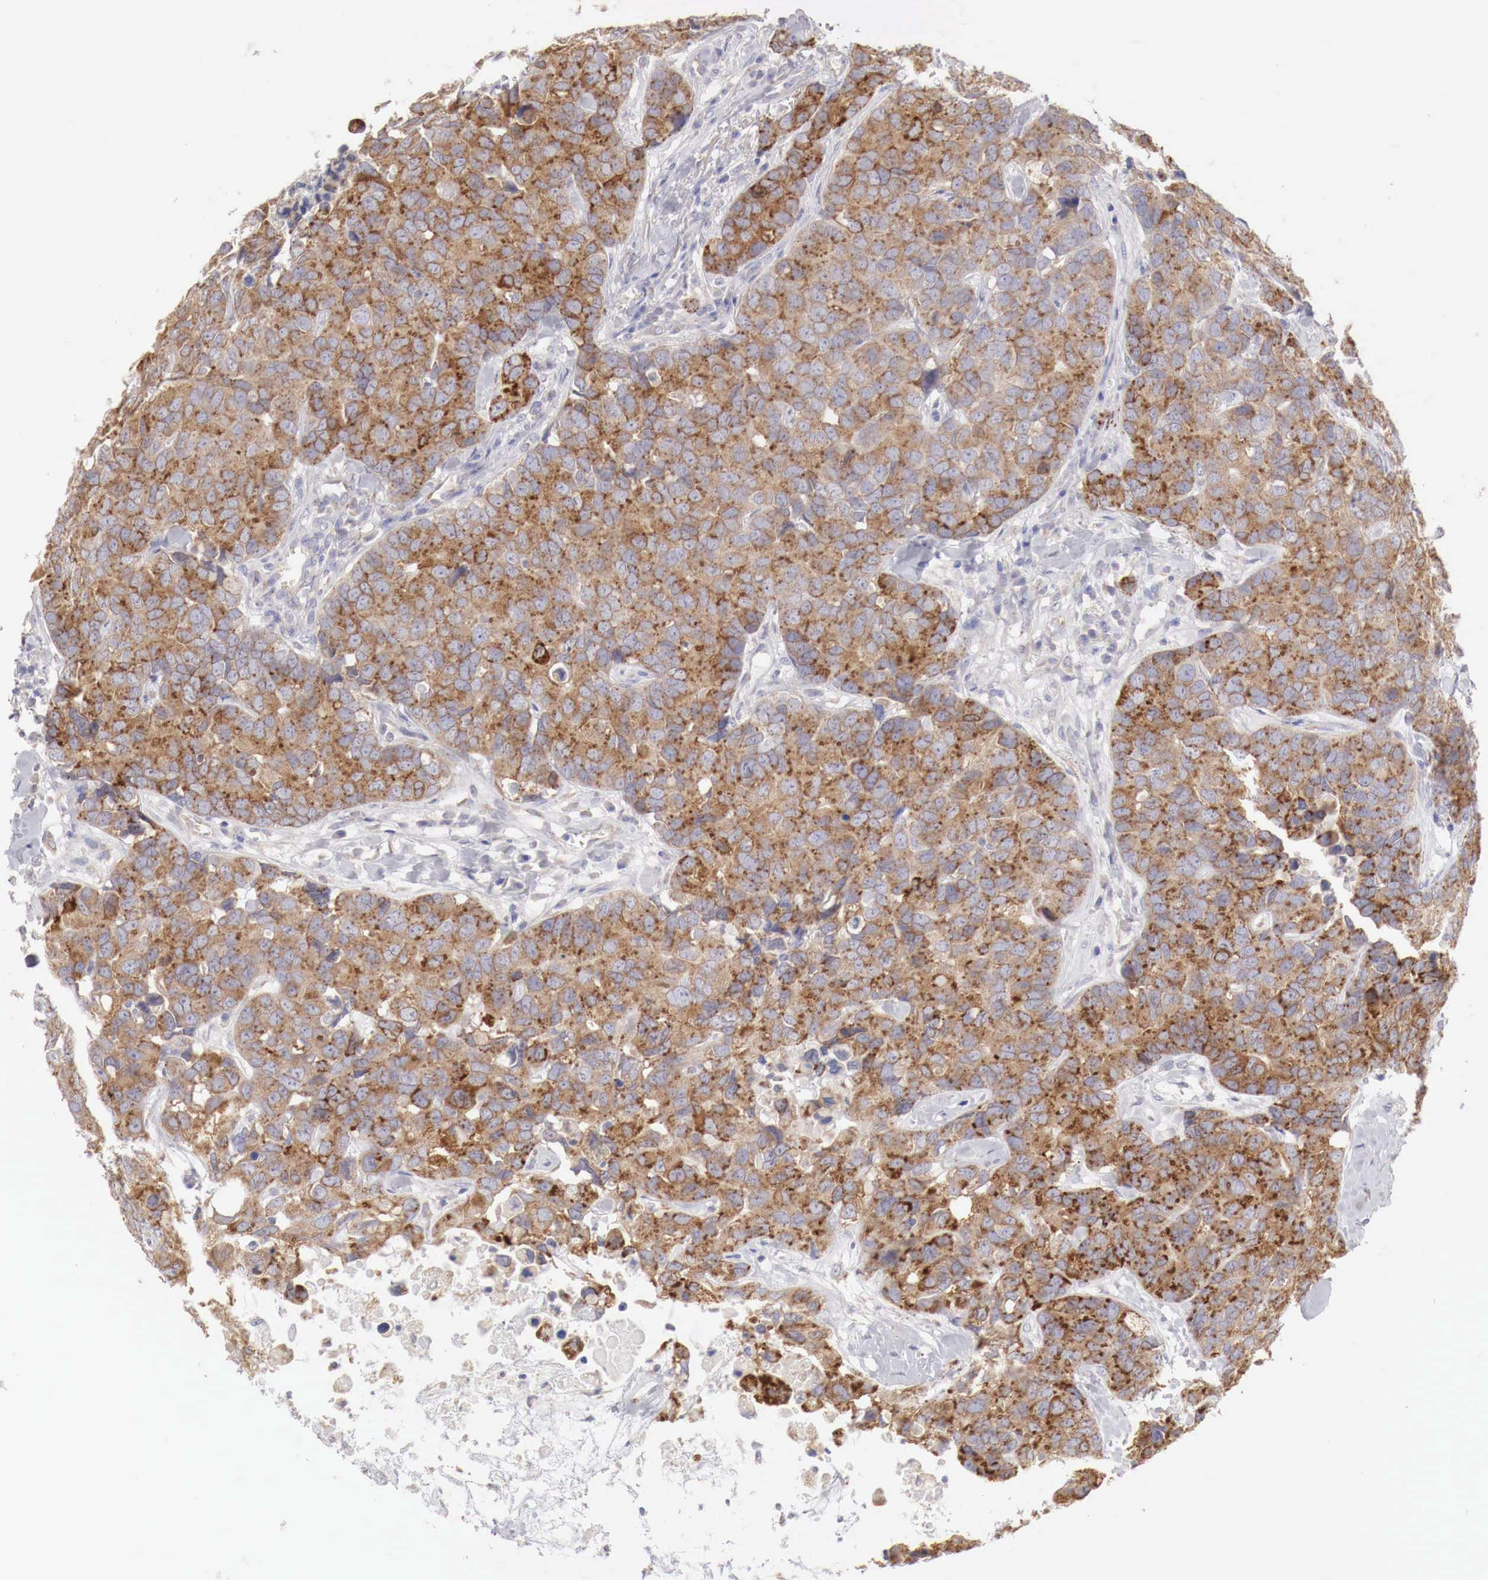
{"staining": {"intensity": "strong", "quantity": ">75%", "location": "cytoplasmic/membranous"}, "tissue": "breast cancer", "cell_type": "Tumor cells", "image_type": "cancer", "snomed": [{"axis": "morphology", "description": "Duct carcinoma"}, {"axis": "topography", "description": "Breast"}], "caption": "Breast cancer (invasive ductal carcinoma) stained for a protein (brown) exhibits strong cytoplasmic/membranous positive expression in about >75% of tumor cells.", "gene": "NSDHL", "patient": {"sex": "female", "age": 91}}